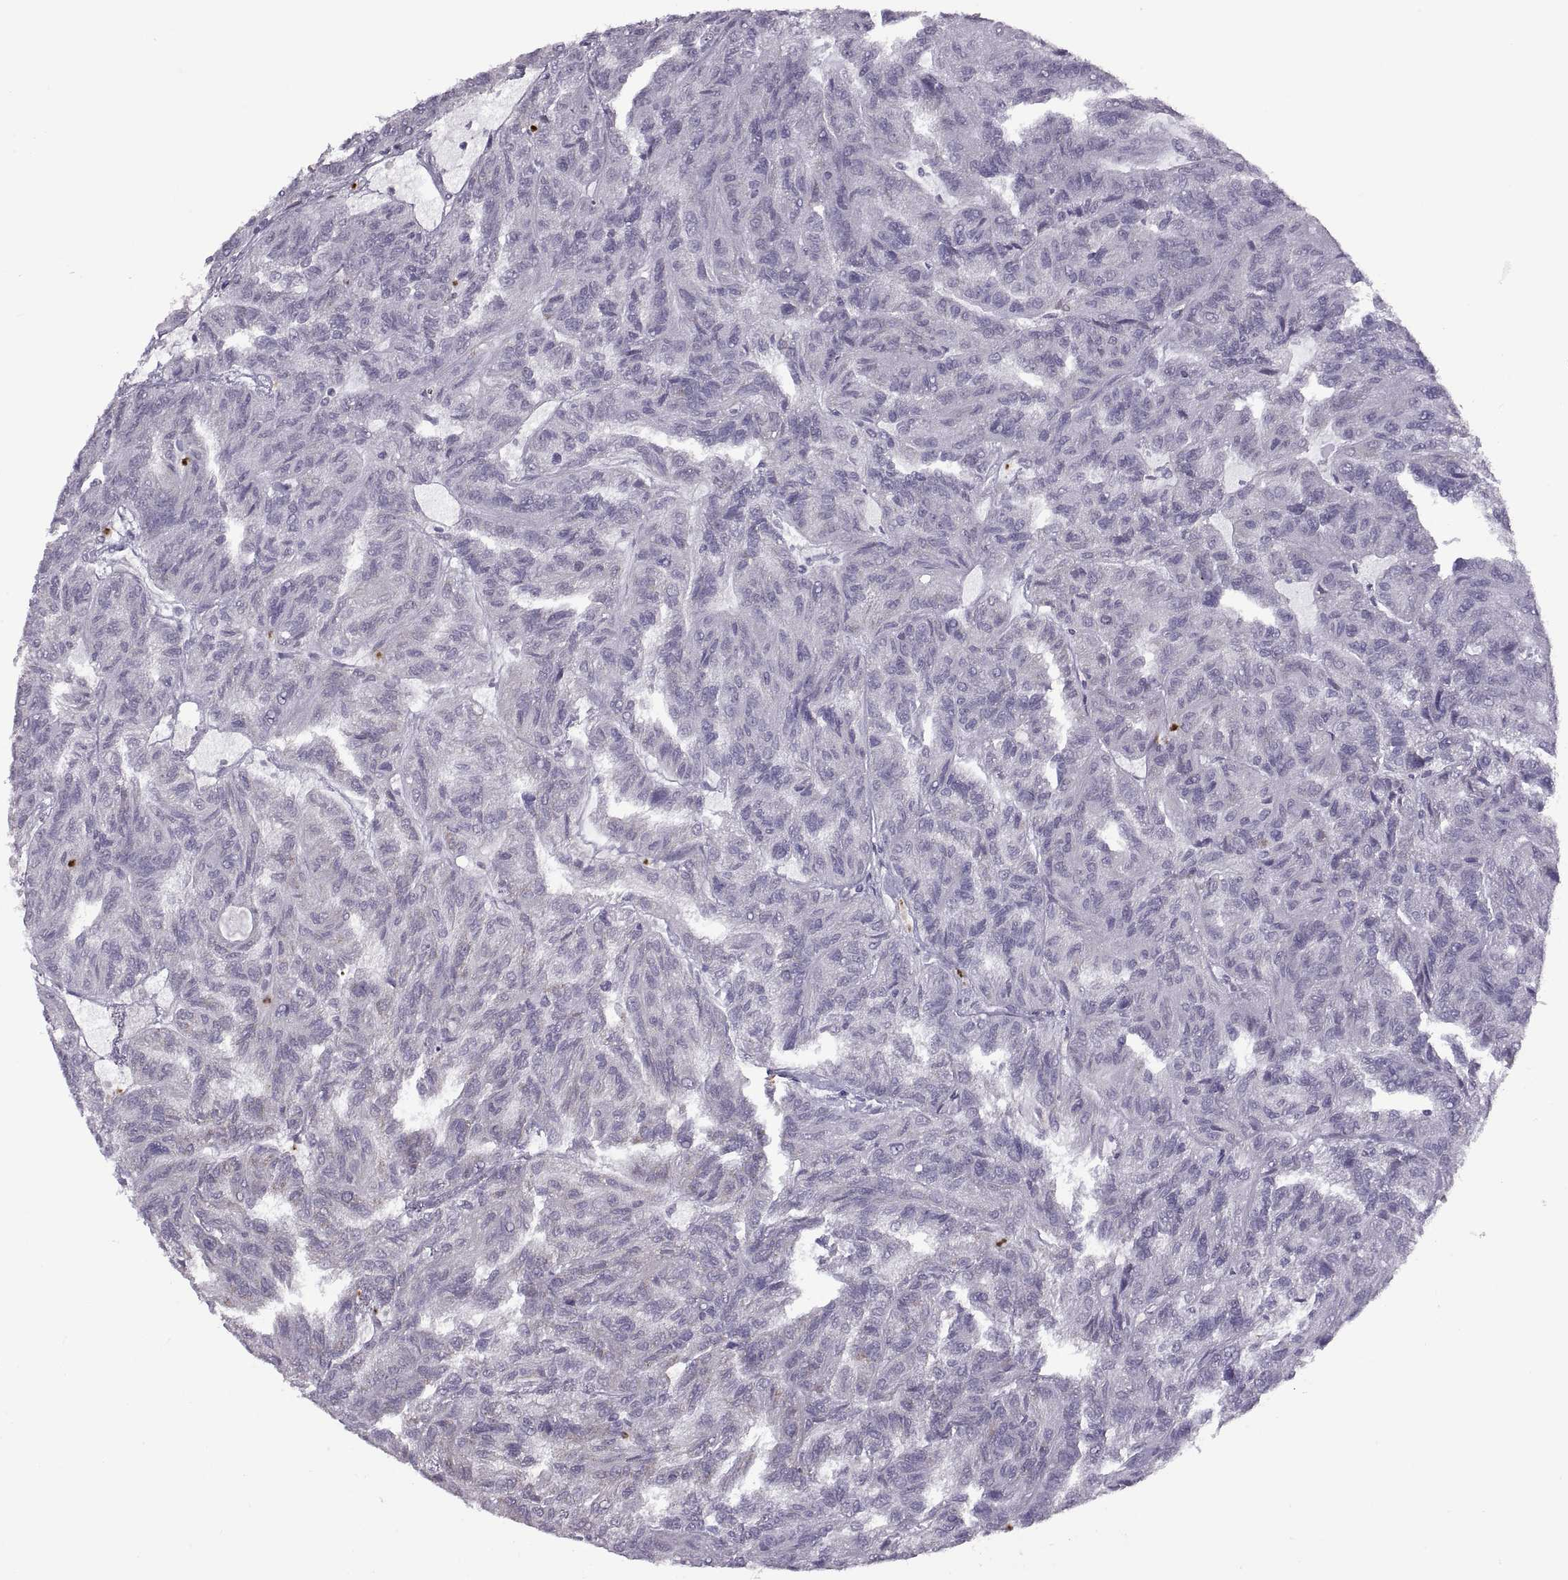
{"staining": {"intensity": "negative", "quantity": "none", "location": "none"}, "tissue": "renal cancer", "cell_type": "Tumor cells", "image_type": "cancer", "snomed": [{"axis": "morphology", "description": "Adenocarcinoma, NOS"}, {"axis": "topography", "description": "Kidney"}], "caption": "Immunohistochemistry histopathology image of renal cancer (adenocarcinoma) stained for a protein (brown), which displays no staining in tumor cells.", "gene": "ASIC2", "patient": {"sex": "male", "age": 79}}